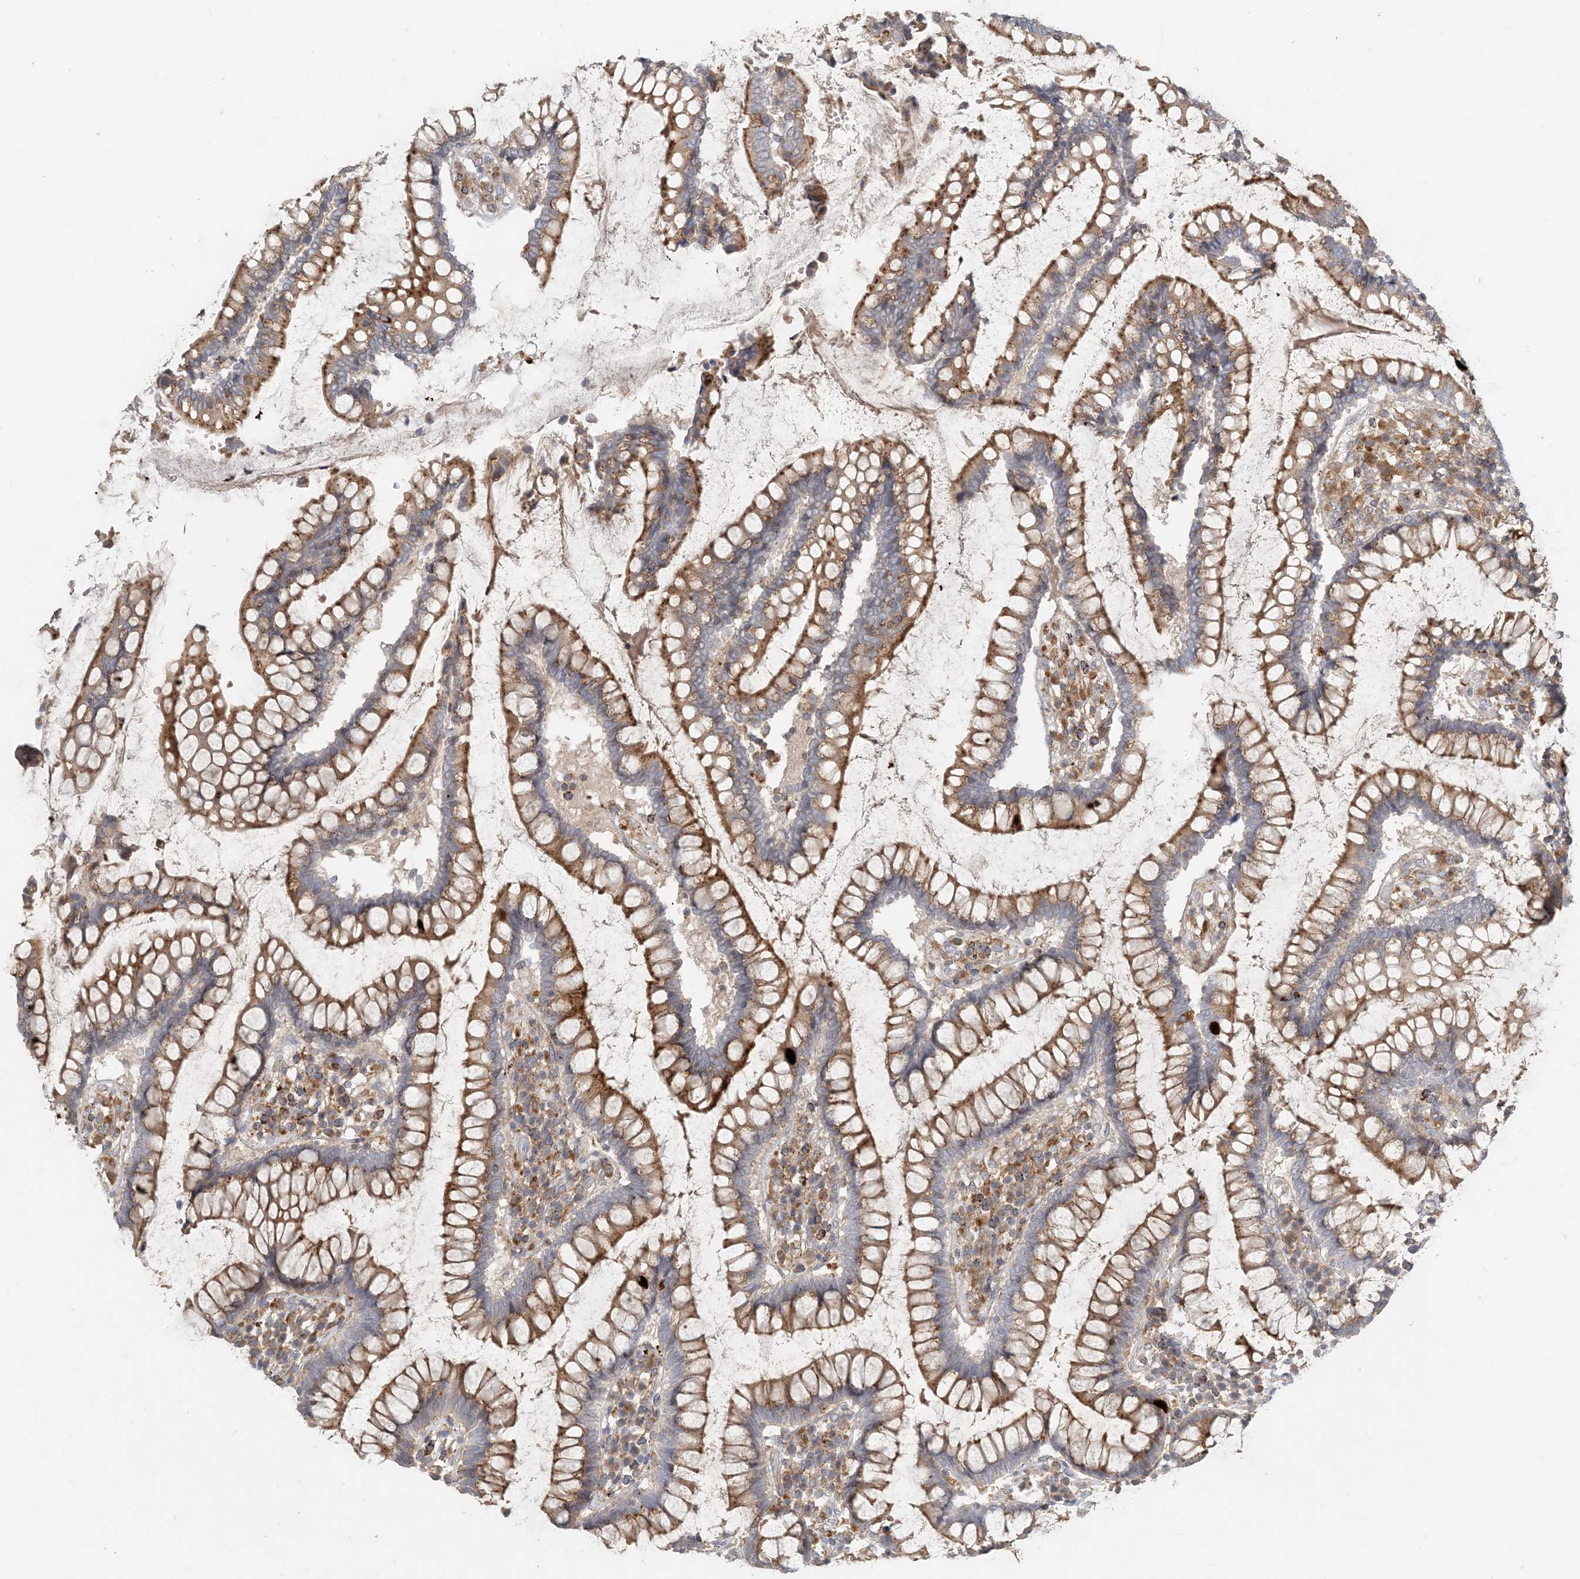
{"staining": {"intensity": "moderate", "quantity": "25%-75%", "location": "cytoplasmic/membranous"}, "tissue": "colon", "cell_type": "Endothelial cells", "image_type": "normal", "snomed": [{"axis": "morphology", "description": "Normal tissue, NOS"}, {"axis": "topography", "description": "Colon"}], "caption": "This micrograph shows benign colon stained with immunohistochemistry to label a protein in brown. The cytoplasmic/membranous of endothelial cells show moderate positivity for the protein. Nuclei are counter-stained blue.", "gene": "SPPL2A", "patient": {"sex": "female", "age": 79}}